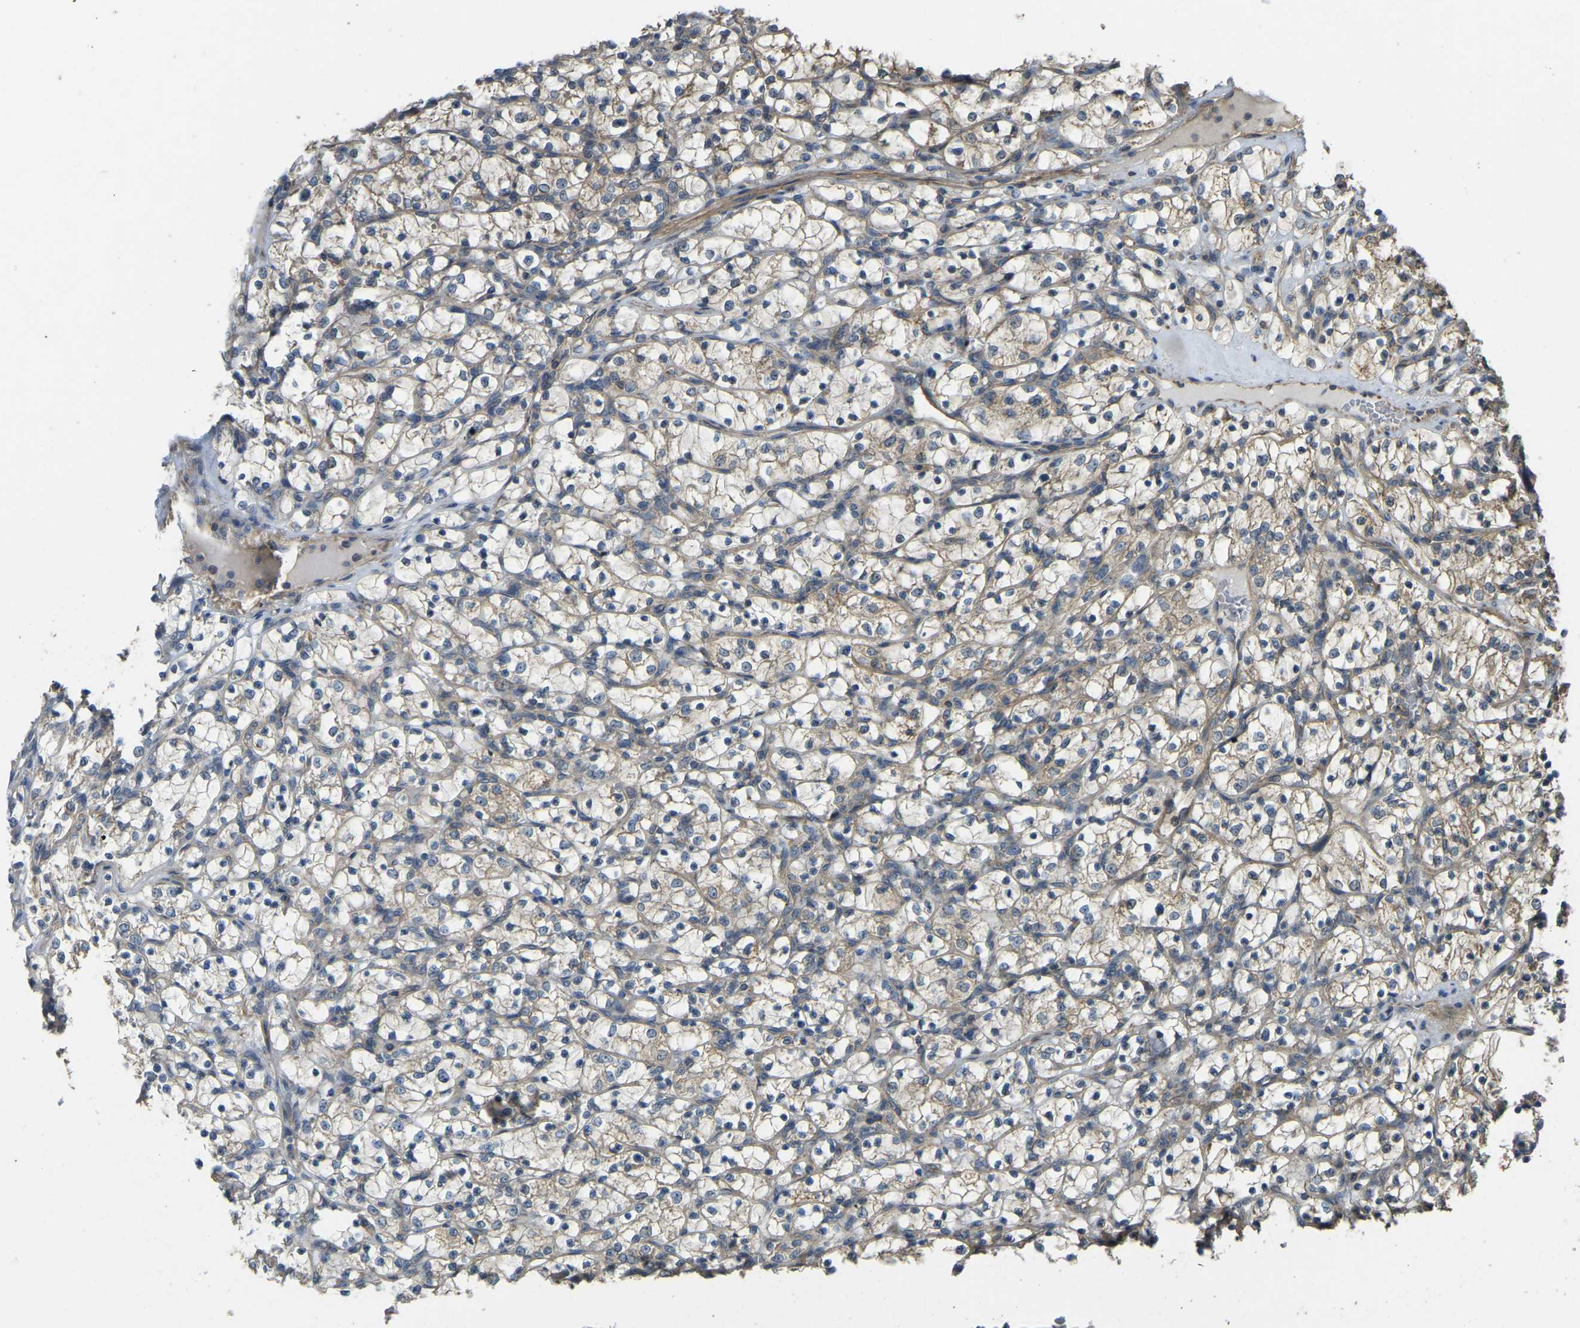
{"staining": {"intensity": "weak", "quantity": ">75%", "location": "cytoplasmic/membranous"}, "tissue": "renal cancer", "cell_type": "Tumor cells", "image_type": "cancer", "snomed": [{"axis": "morphology", "description": "Adenocarcinoma, NOS"}, {"axis": "topography", "description": "Kidney"}], "caption": "The photomicrograph exhibits a brown stain indicating the presence of a protein in the cytoplasmic/membranous of tumor cells in renal cancer.", "gene": "GNG2", "patient": {"sex": "female", "age": 69}}